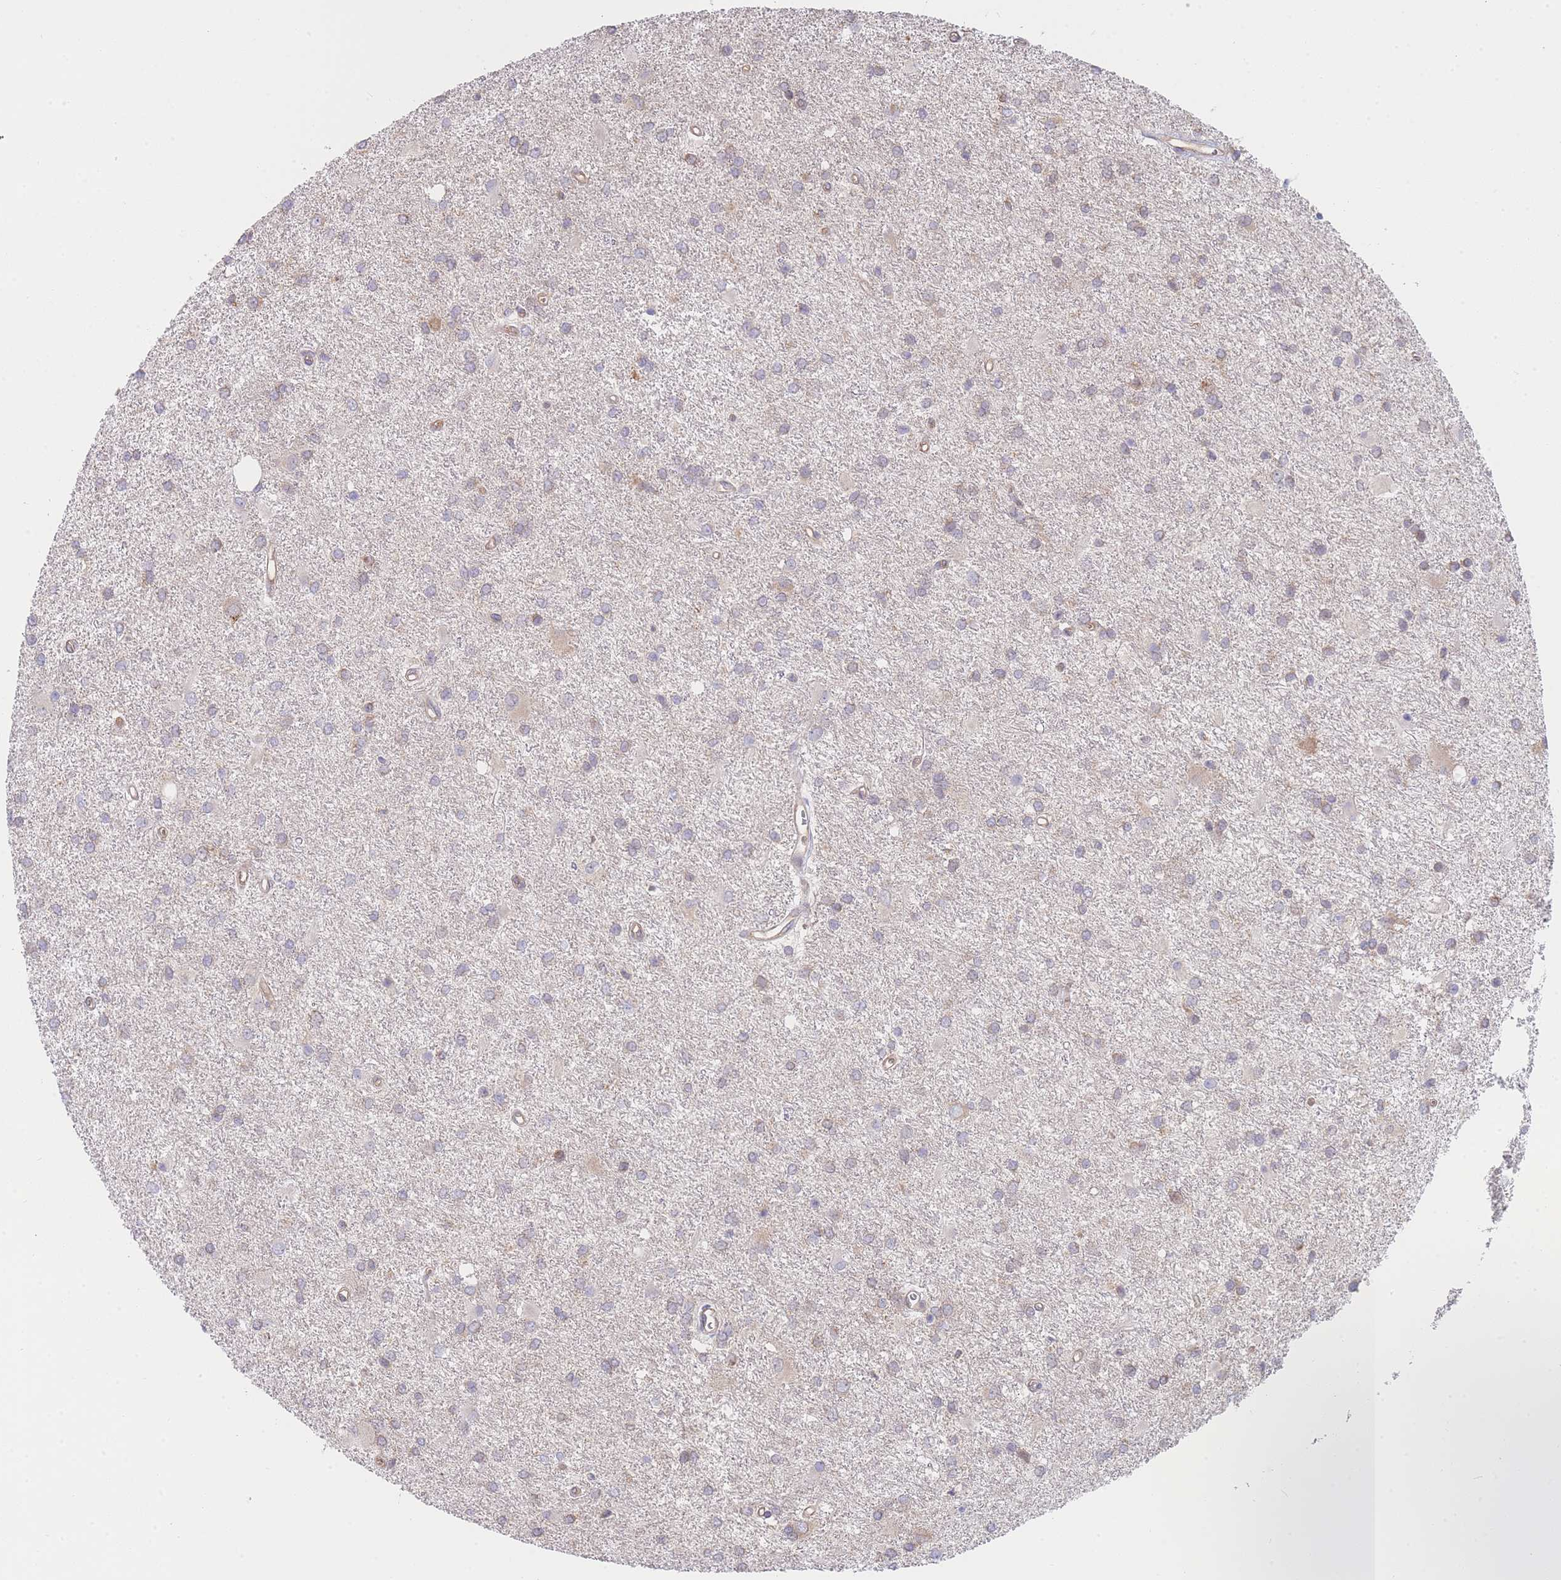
{"staining": {"intensity": "weak", "quantity": "<25%", "location": "cytoplasmic/membranous"}, "tissue": "glioma", "cell_type": "Tumor cells", "image_type": "cancer", "snomed": [{"axis": "morphology", "description": "Glioma, malignant, High grade"}, {"axis": "topography", "description": "Brain"}], "caption": "The micrograph exhibits no staining of tumor cells in glioma.", "gene": "MRPS18B", "patient": {"sex": "female", "age": 50}}